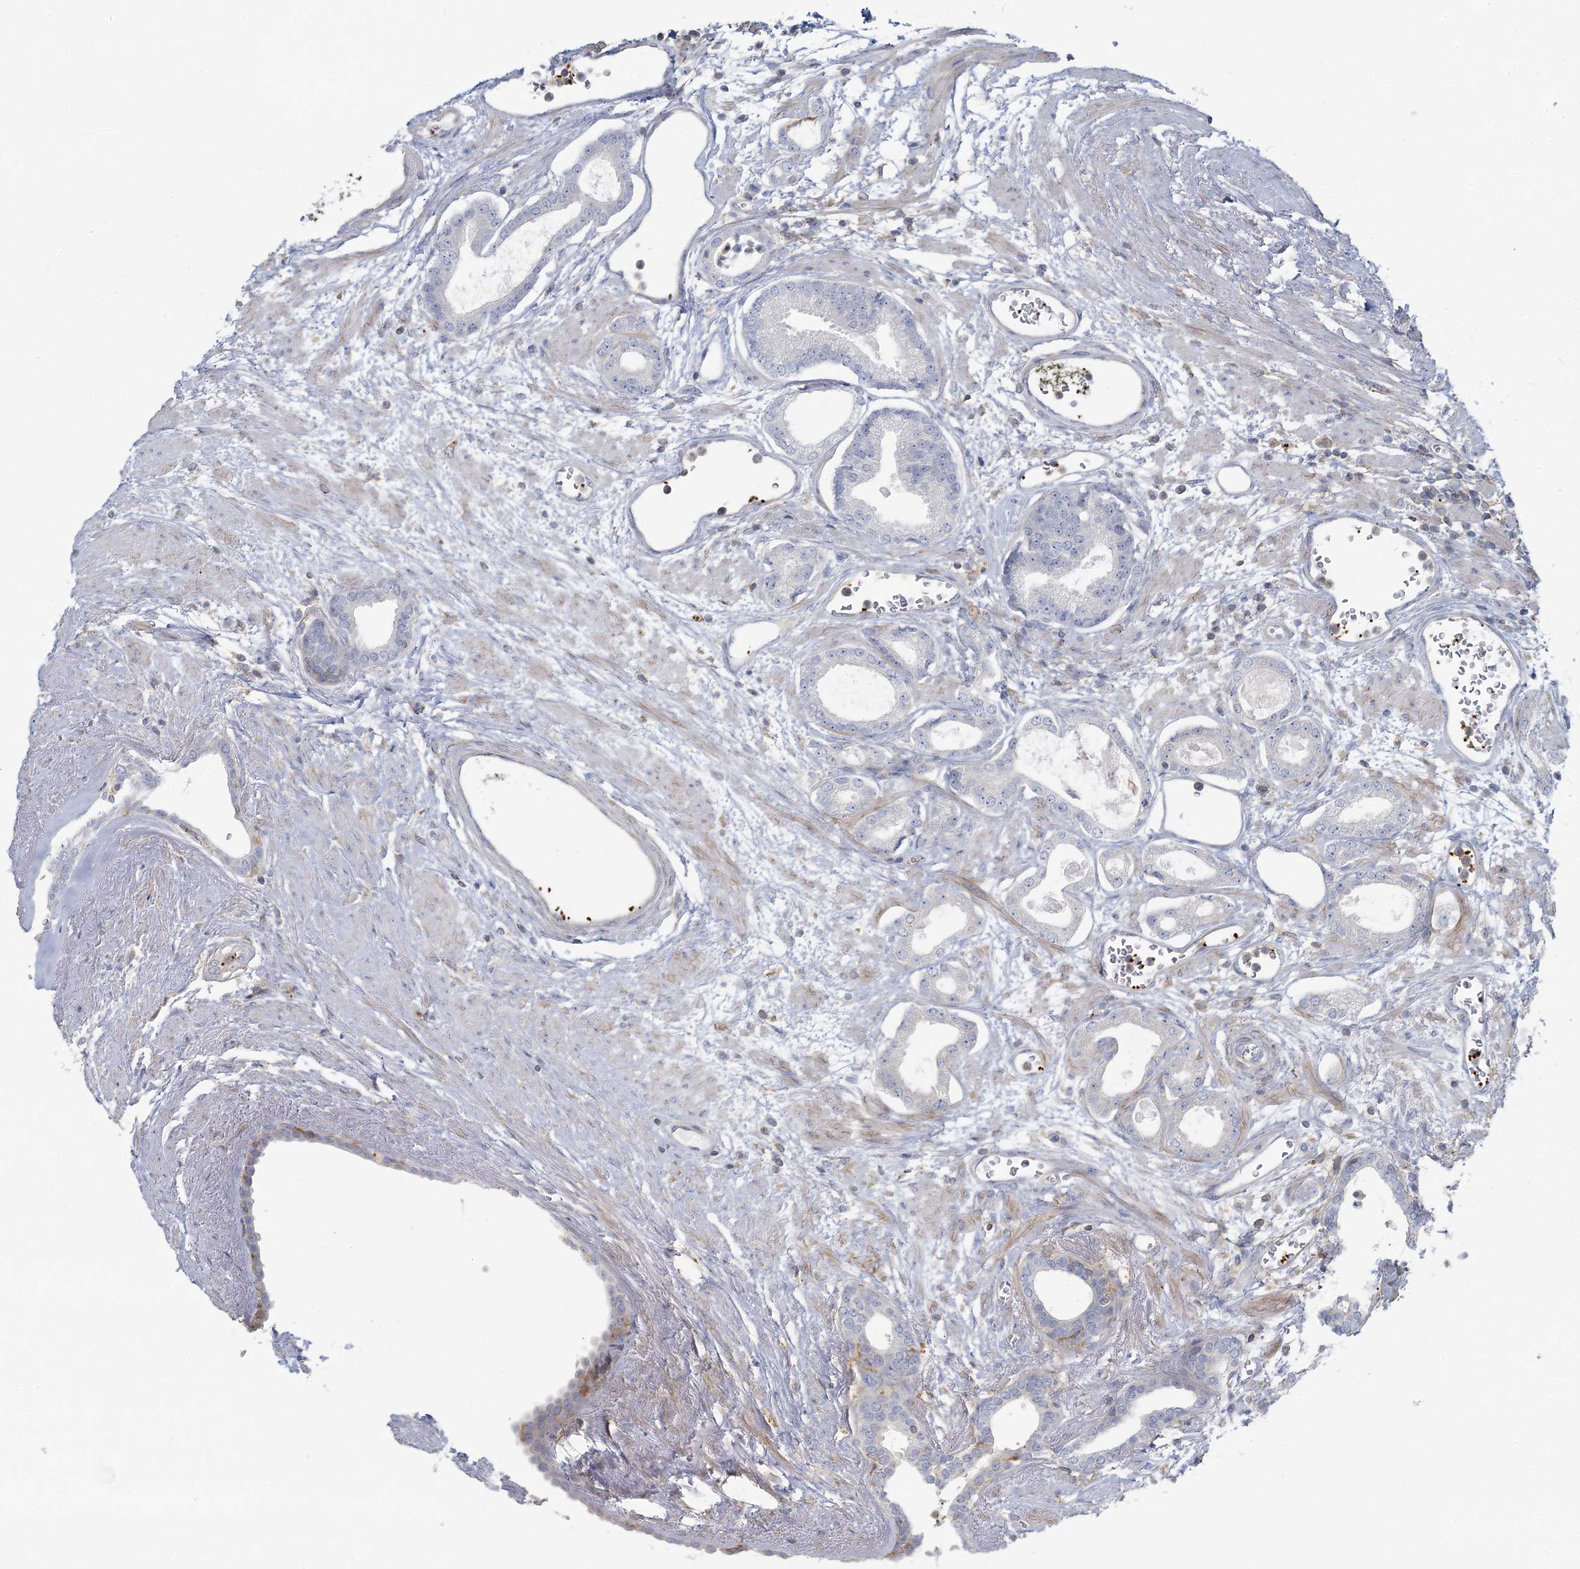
{"staining": {"intensity": "negative", "quantity": "none", "location": "none"}, "tissue": "prostate cancer", "cell_type": "Tumor cells", "image_type": "cancer", "snomed": [{"axis": "morphology", "description": "Adenocarcinoma, Low grade"}, {"axis": "topography", "description": "Prostate"}], "caption": "Prostate cancer was stained to show a protein in brown. There is no significant expression in tumor cells.", "gene": "CUEDC2", "patient": {"sex": "male", "age": 60}}